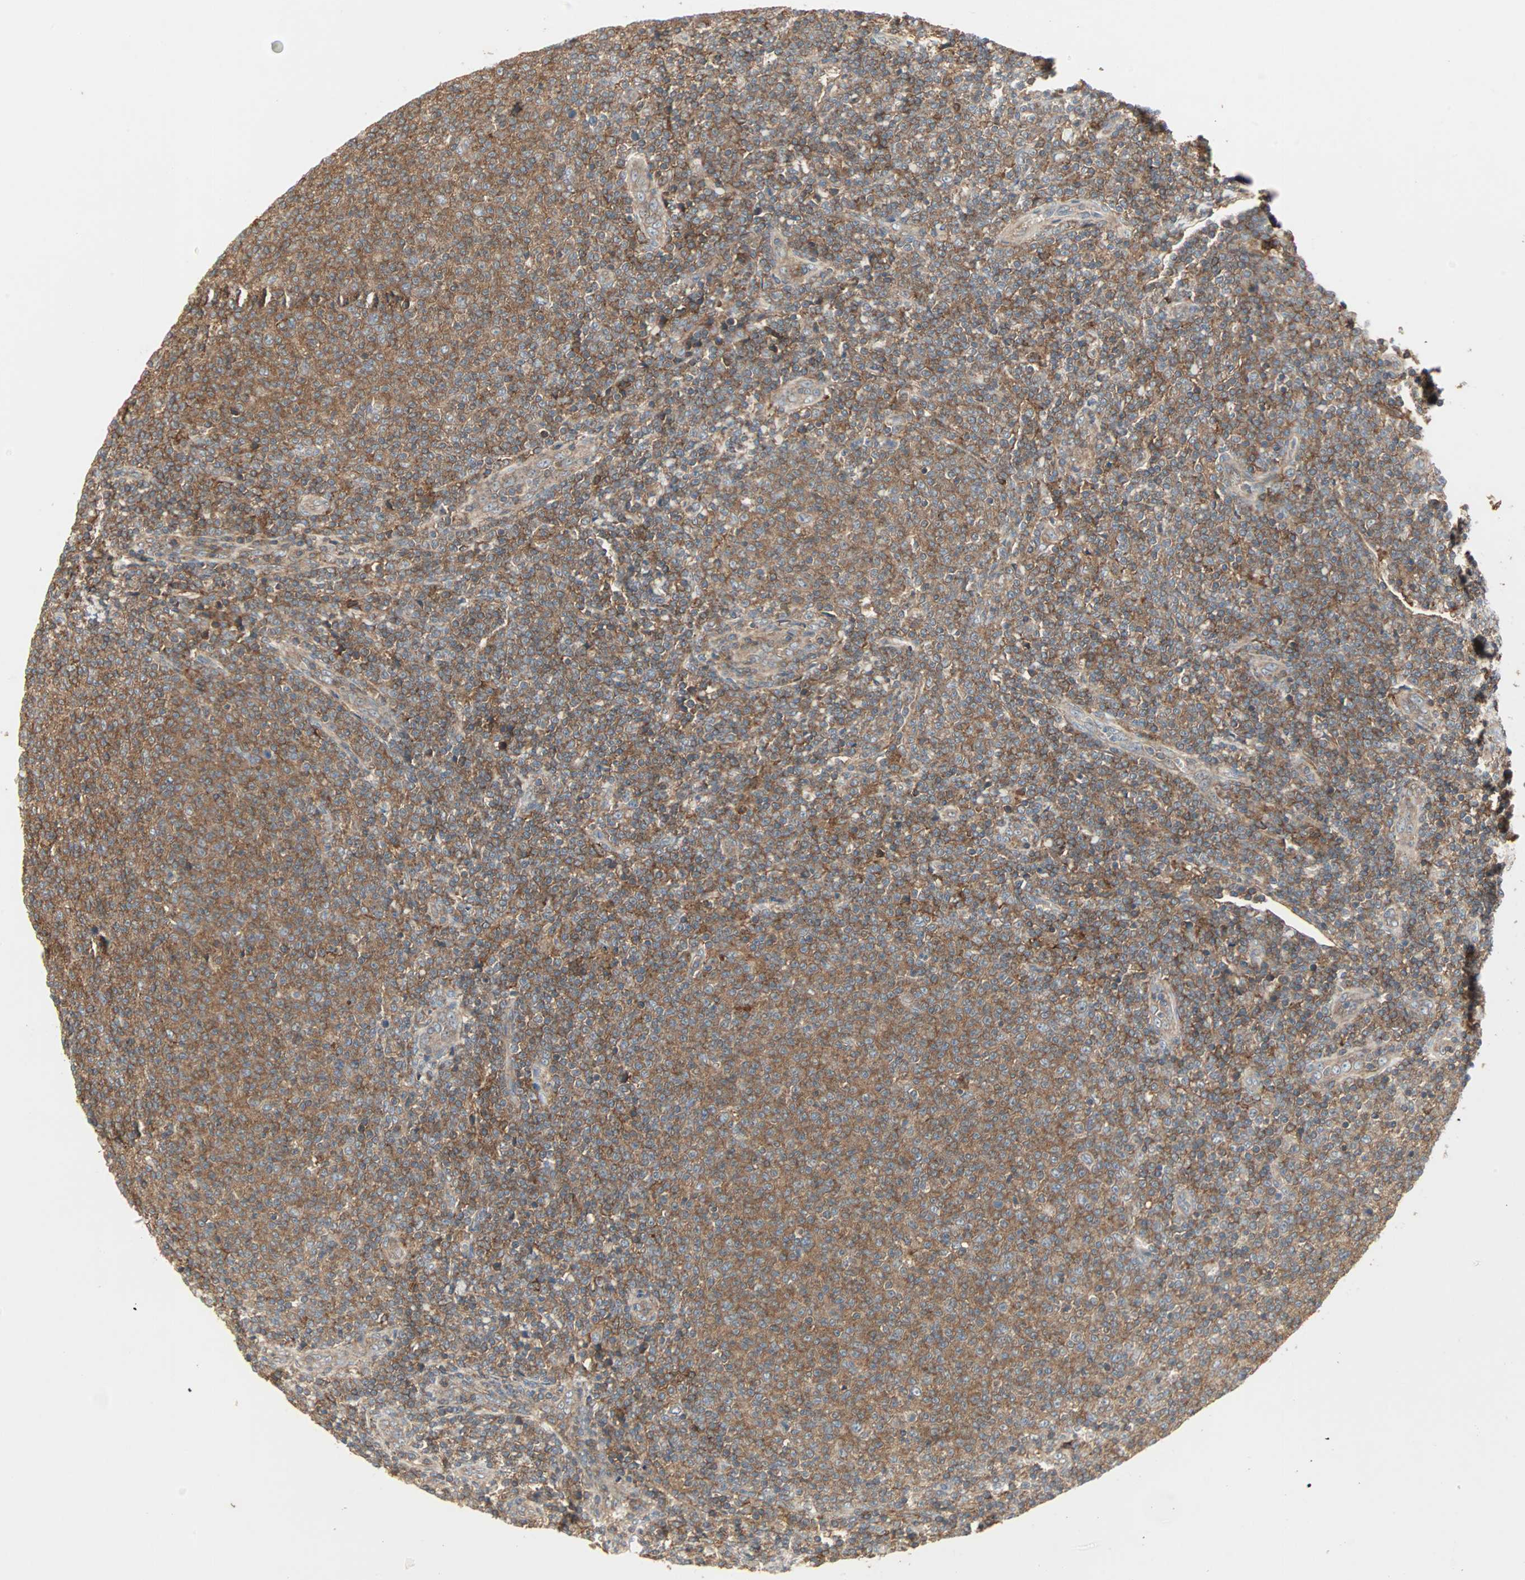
{"staining": {"intensity": "strong", "quantity": ">75%", "location": "cytoplasmic/membranous"}, "tissue": "lymphoma", "cell_type": "Tumor cells", "image_type": "cancer", "snomed": [{"axis": "morphology", "description": "Malignant lymphoma, non-Hodgkin's type, Low grade"}, {"axis": "topography", "description": "Lymph node"}], "caption": "Low-grade malignant lymphoma, non-Hodgkin's type was stained to show a protein in brown. There is high levels of strong cytoplasmic/membranous expression in approximately >75% of tumor cells.", "gene": "GNAI2", "patient": {"sex": "male", "age": 66}}